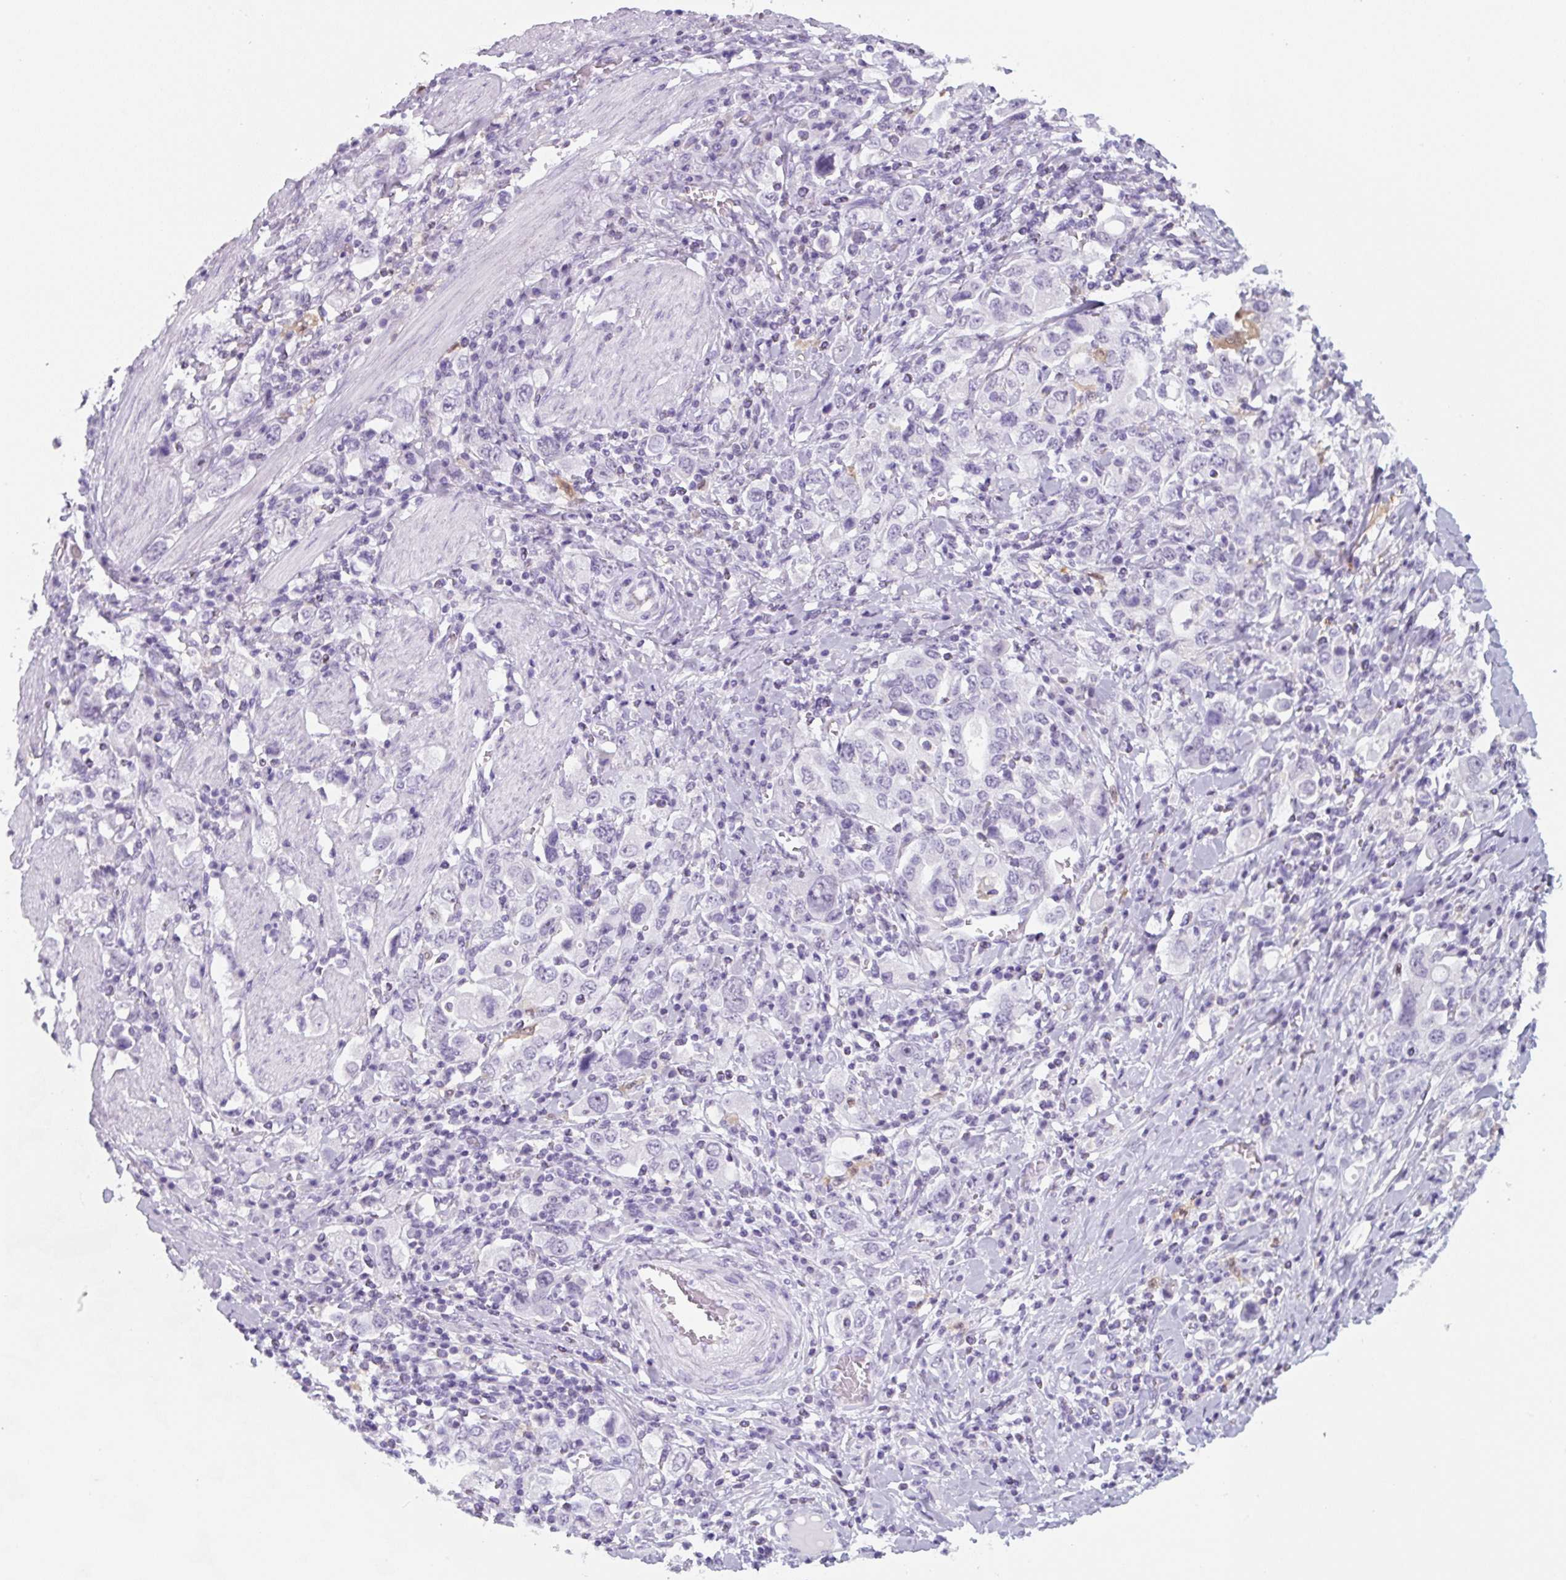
{"staining": {"intensity": "negative", "quantity": "none", "location": "none"}, "tissue": "stomach cancer", "cell_type": "Tumor cells", "image_type": "cancer", "snomed": [{"axis": "morphology", "description": "Adenocarcinoma, NOS"}, {"axis": "topography", "description": "Stomach, upper"}], "caption": "Immunohistochemistry histopathology image of stomach adenocarcinoma stained for a protein (brown), which shows no staining in tumor cells.", "gene": "TNFRSF8", "patient": {"sex": "male", "age": 62}}